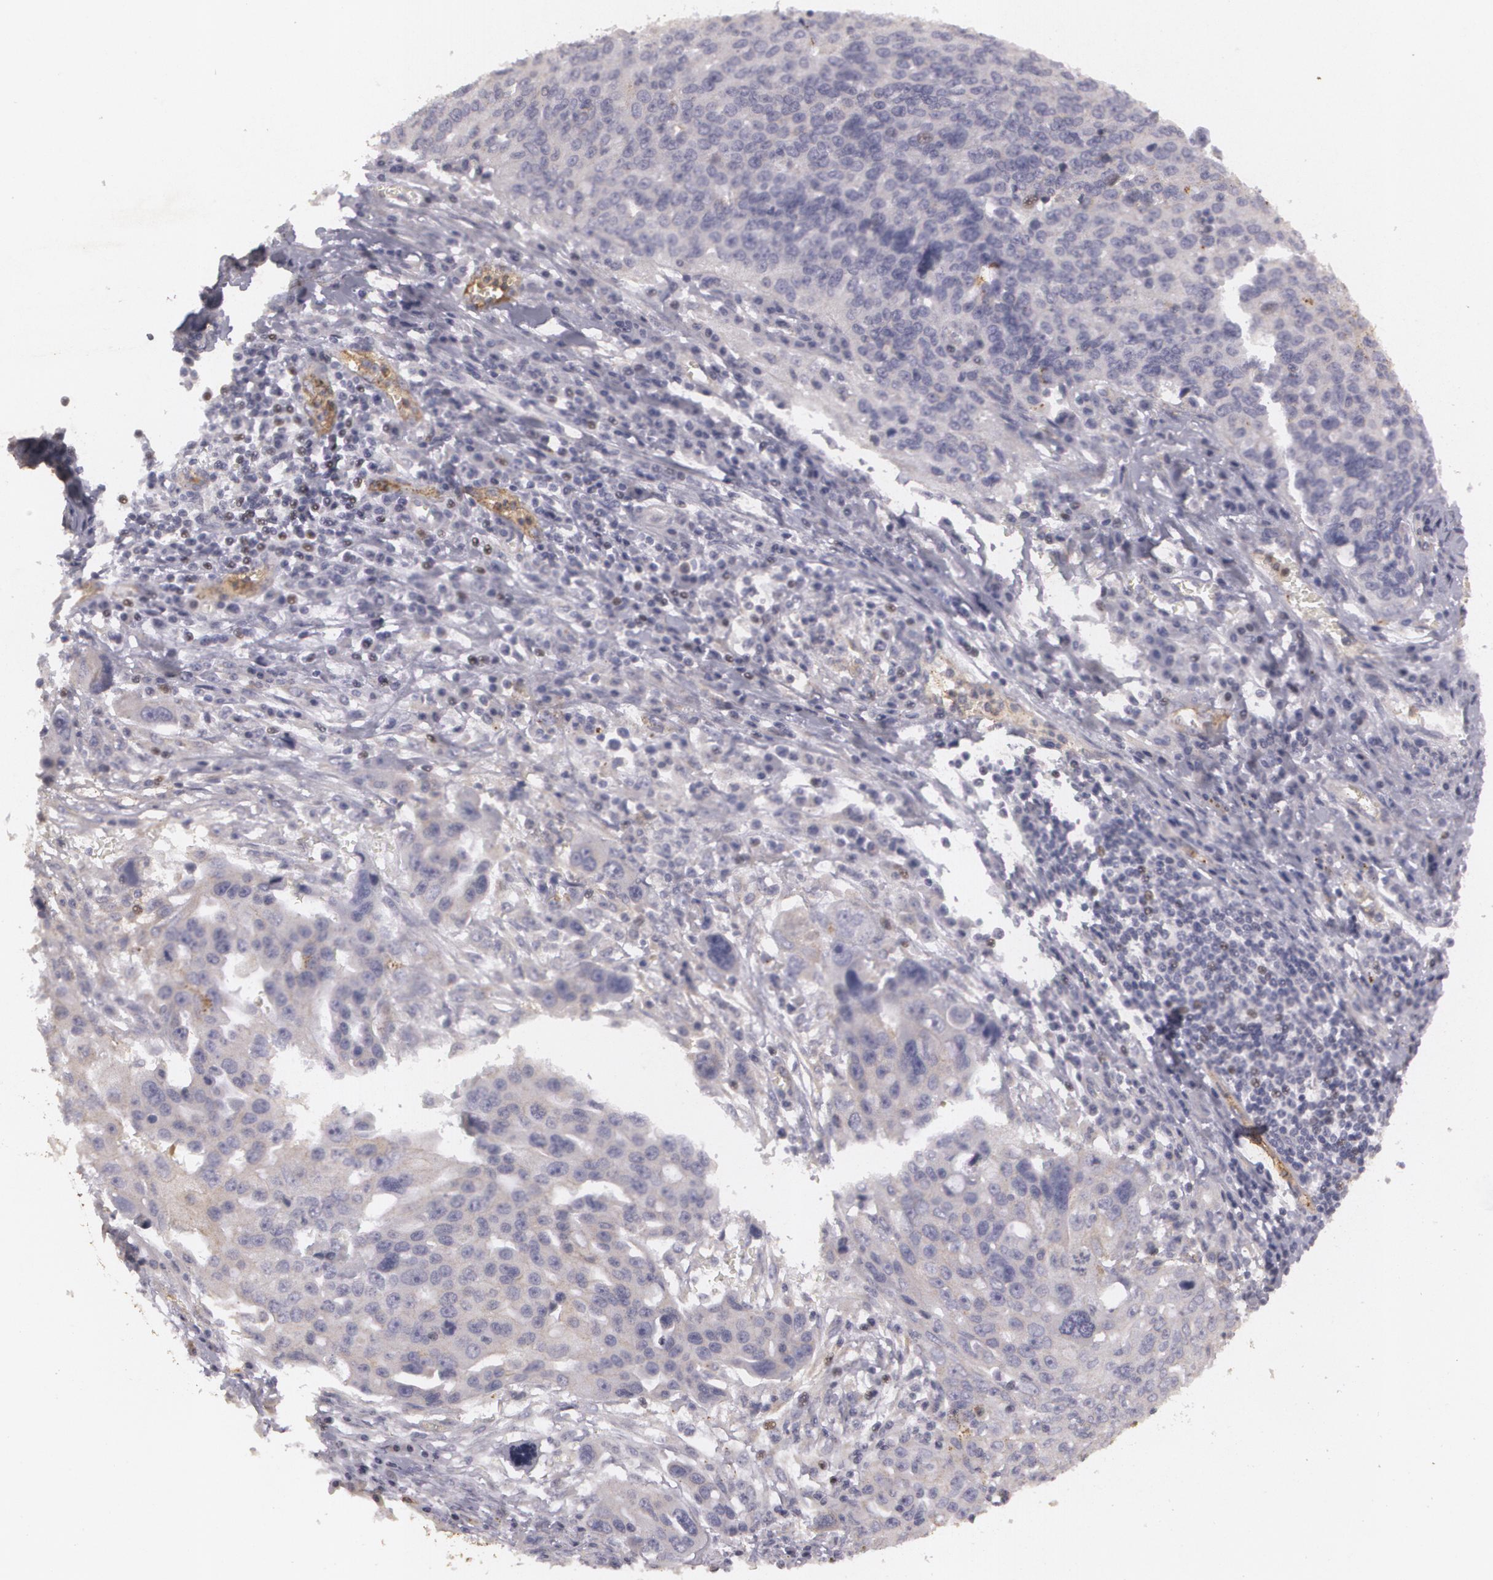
{"staining": {"intensity": "weak", "quantity": ">75%", "location": "cytoplasmic/membranous"}, "tissue": "ovarian cancer", "cell_type": "Tumor cells", "image_type": "cancer", "snomed": [{"axis": "morphology", "description": "Carcinoma, endometroid"}, {"axis": "topography", "description": "Ovary"}], "caption": "A low amount of weak cytoplasmic/membranous expression is seen in approximately >75% of tumor cells in ovarian cancer (endometroid carcinoma) tissue. (Brightfield microscopy of DAB IHC at high magnification).", "gene": "KCNA4", "patient": {"sex": "female", "age": 75}}